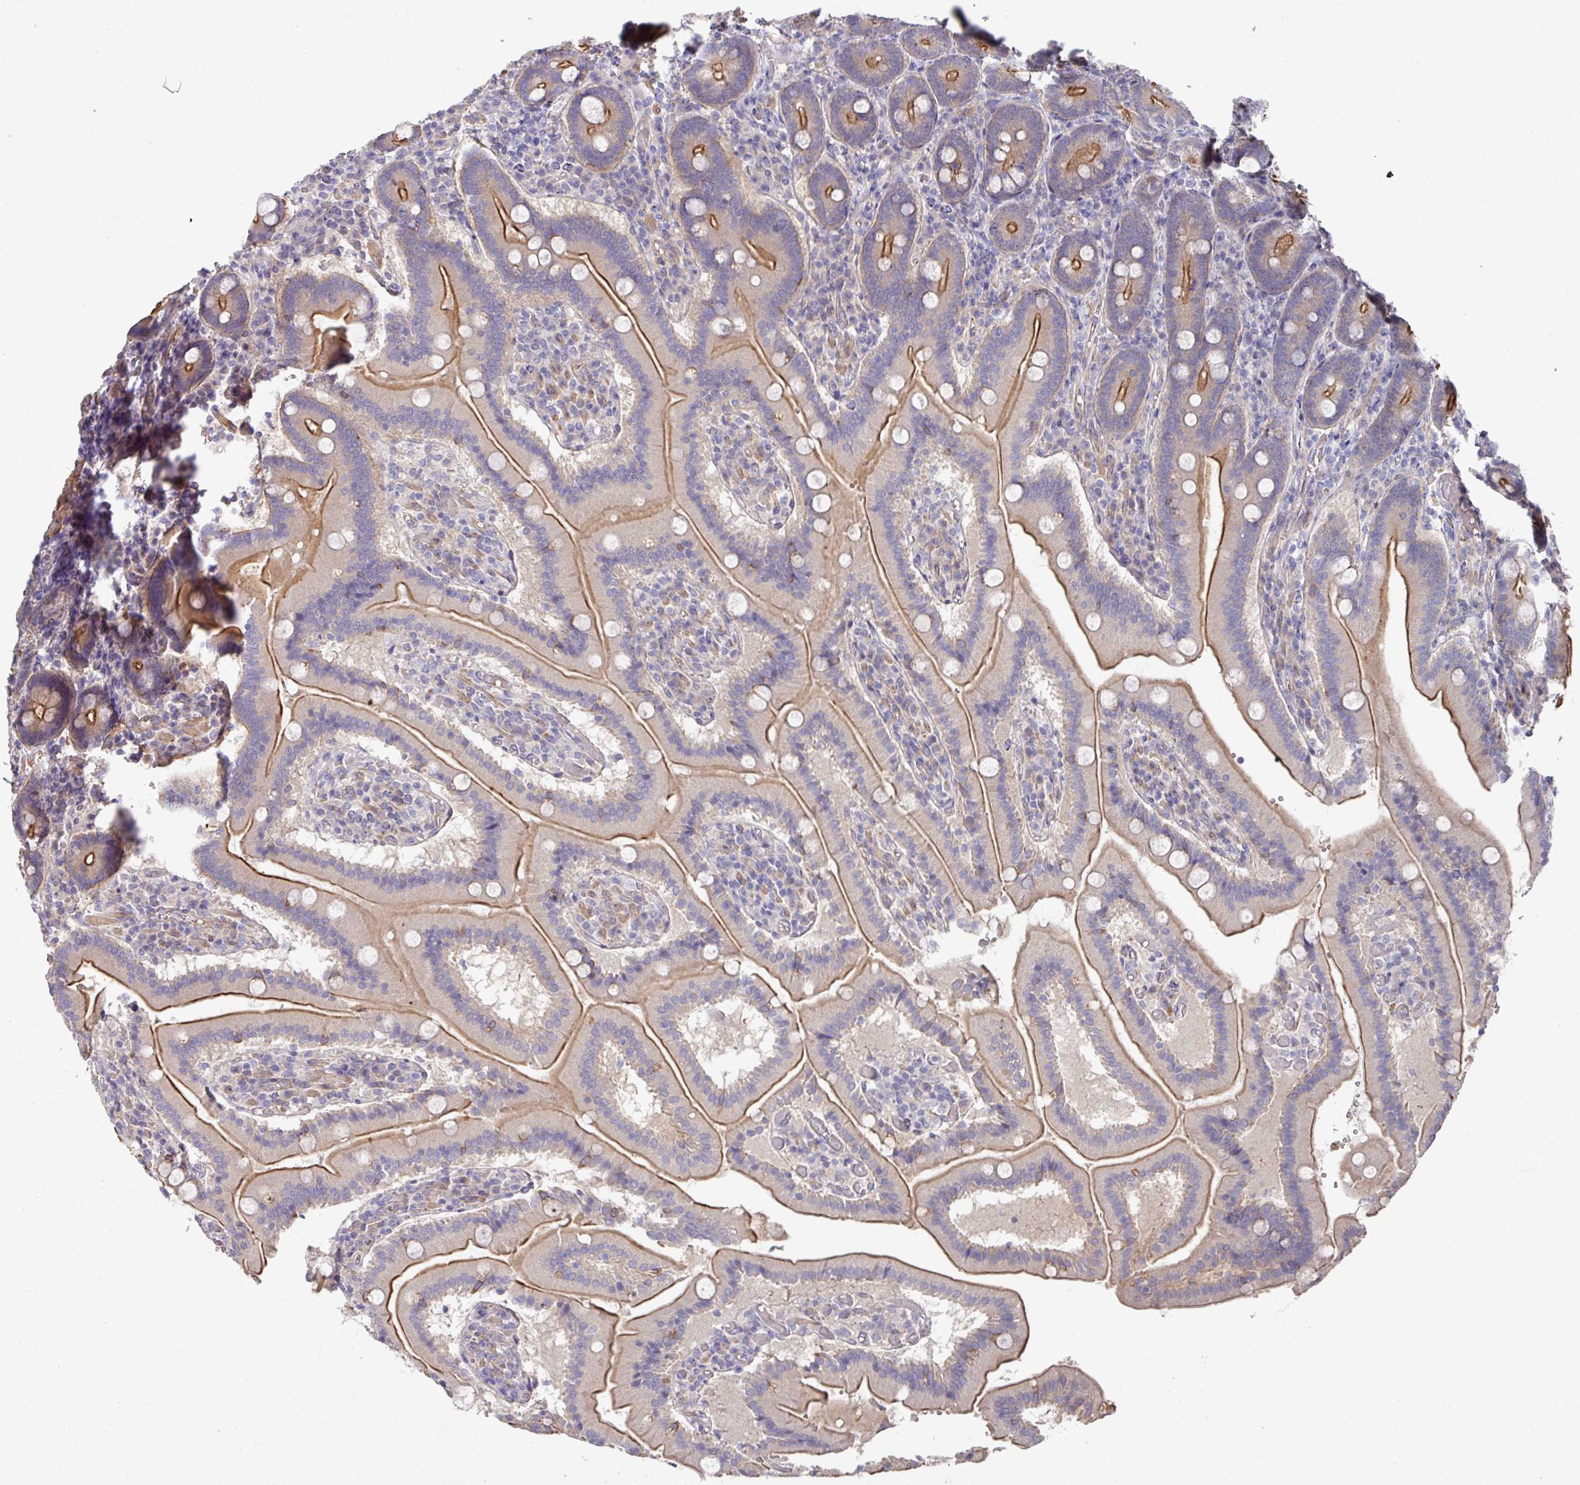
{"staining": {"intensity": "moderate", "quantity": "25%-75%", "location": "cytoplasmic/membranous"}, "tissue": "duodenum", "cell_type": "Glandular cells", "image_type": "normal", "snomed": [{"axis": "morphology", "description": "Normal tissue, NOS"}, {"axis": "topography", "description": "Duodenum"}], "caption": "Duodenum stained with DAB (3,3'-diaminobenzidine) IHC exhibits medium levels of moderate cytoplasmic/membranous positivity in about 25%-75% of glandular cells.", "gene": "PRR5", "patient": {"sex": "female", "age": 62}}